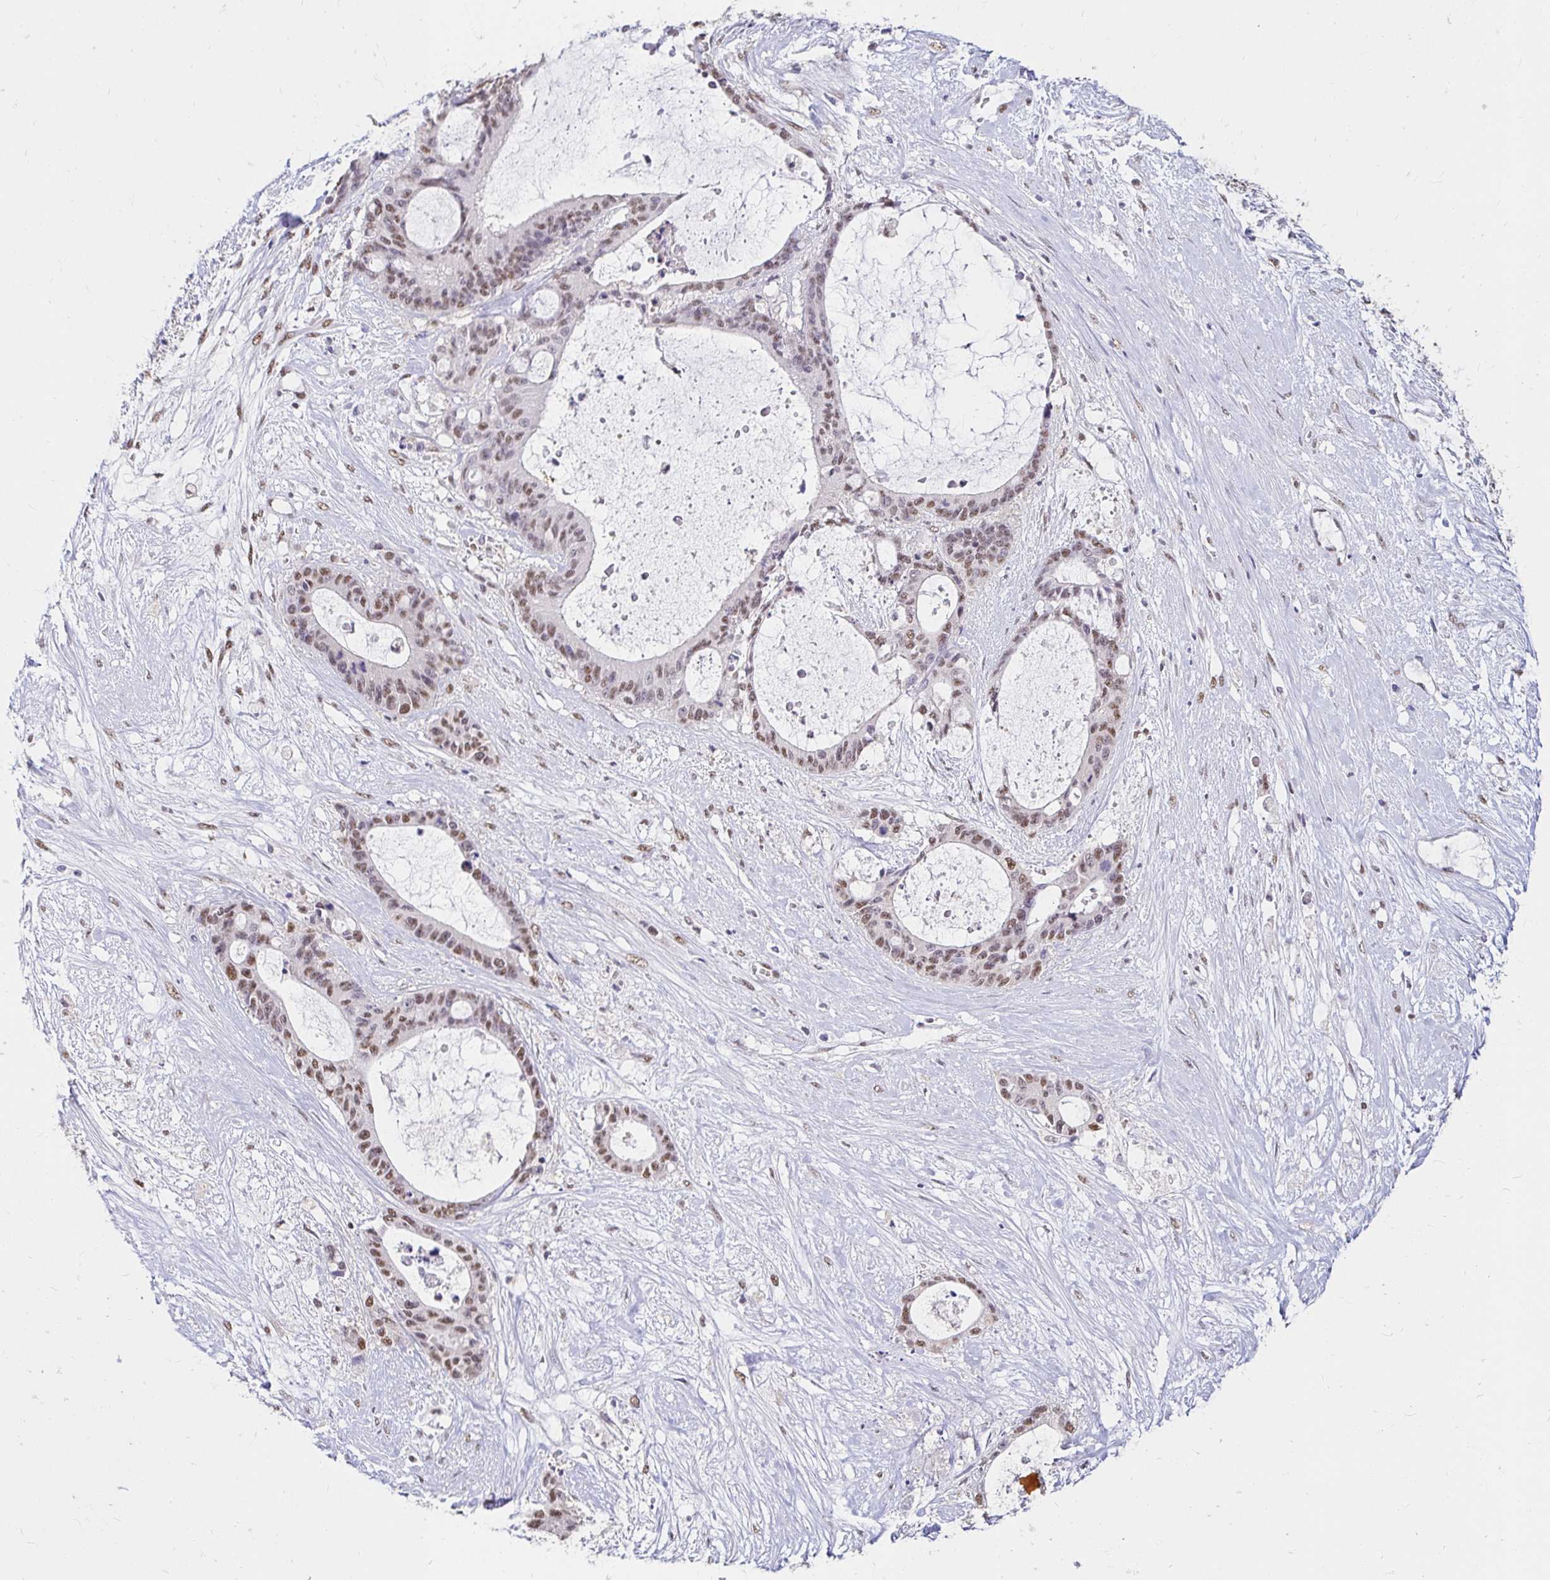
{"staining": {"intensity": "moderate", "quantity": ">75%", "location": "nuclear"}, "tissue": "liver cancer", "cell_type": "Tumor cells", "image_type": "cancer", "snomed": [{"axis": "morphology", "description": "Normal tissue, NOS"}, {"axis": "morphology", "description": "Cholangiocarcinoma"}, {"axis": "topography", "description": "Liver"}, {"axis": "topography", "description": "Peripheral nerve tissue"}], "caption": "IHC of human liver cholangiocarcinoma exhibits medium levels of moderate nuclear expression in approximately >75% of tumor cells.", "gene": "RIMS4", "patient": {"sex": "female", "age": 73}}